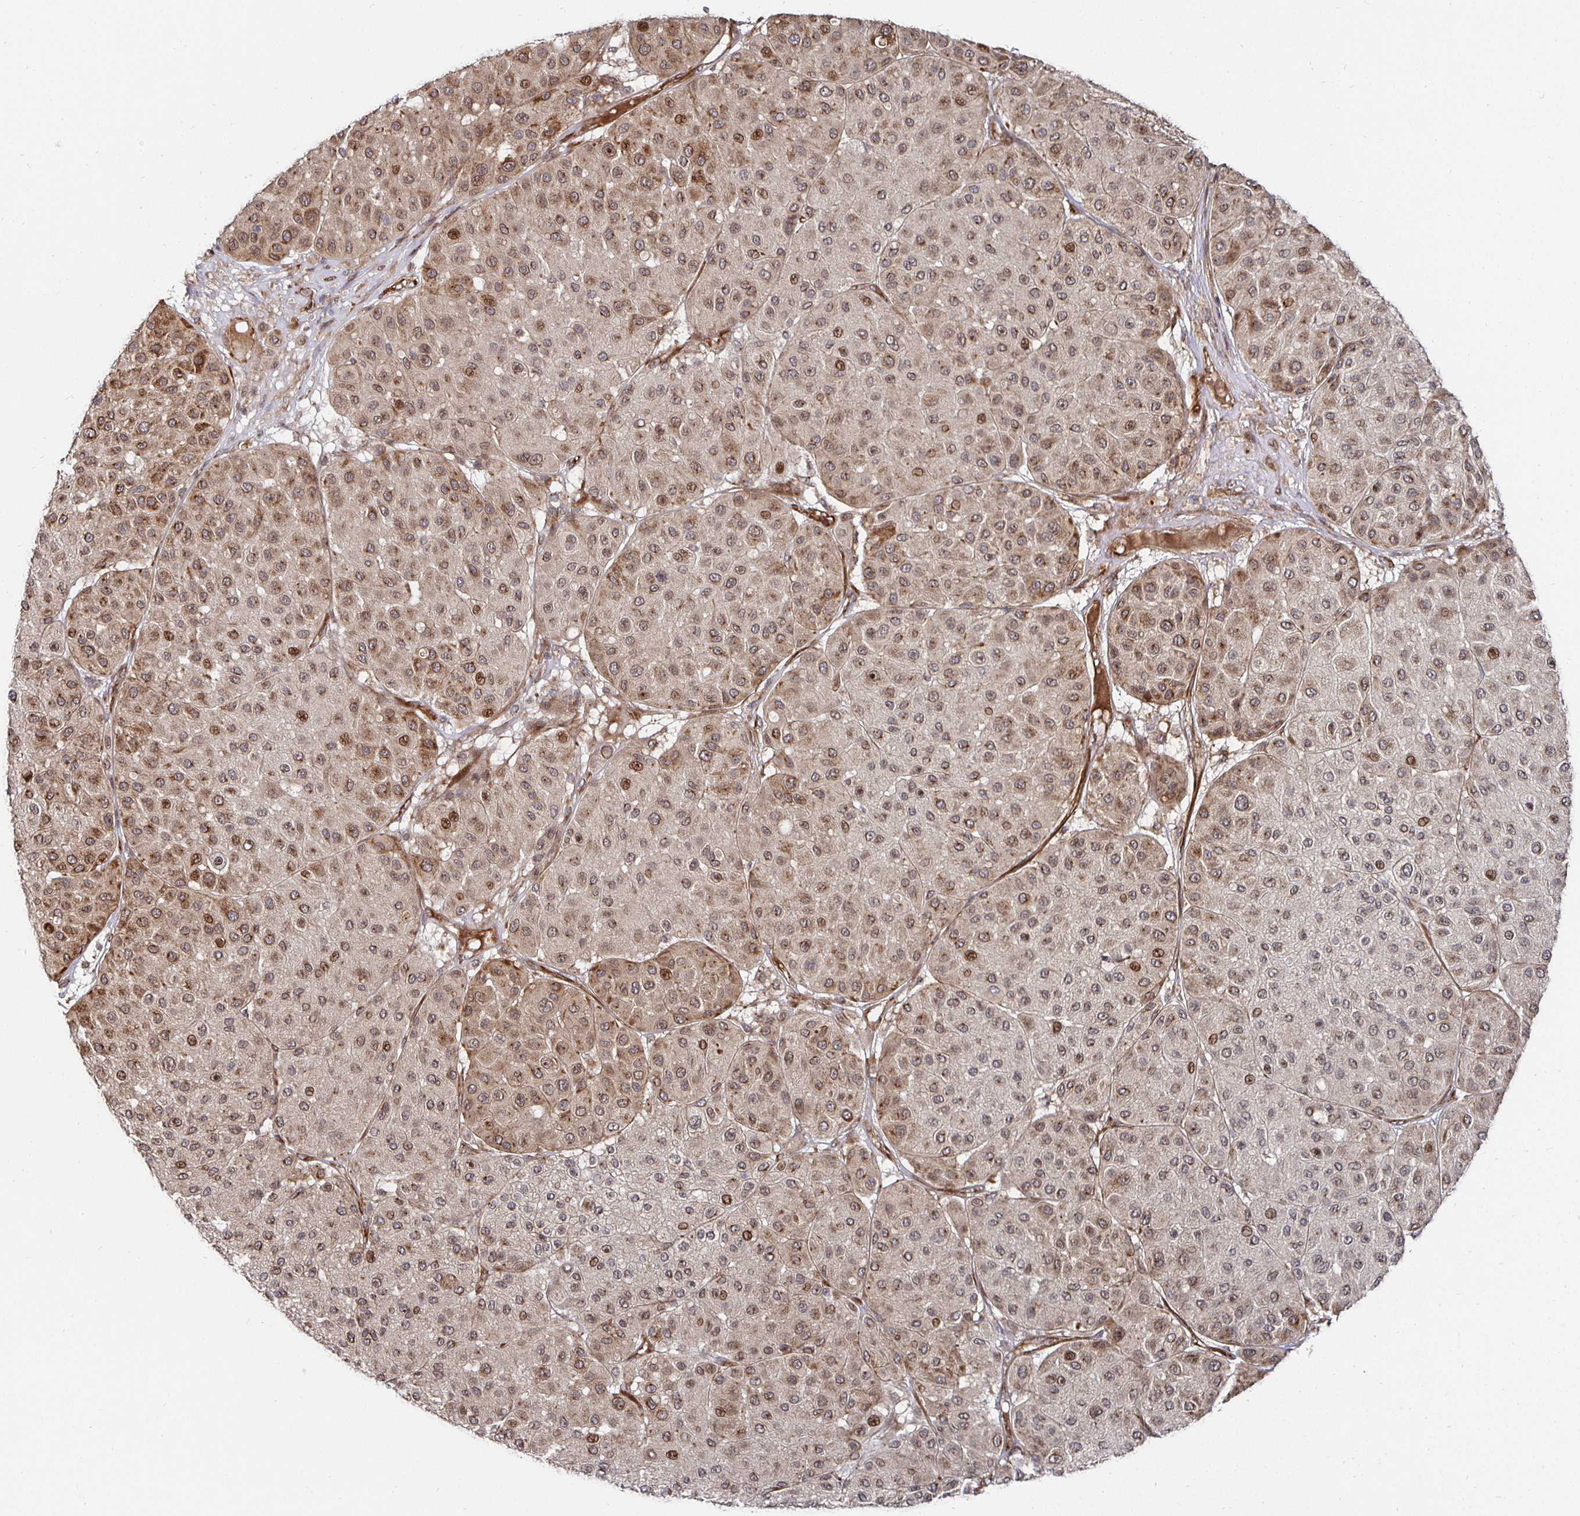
{"staining": {"intensity": "moderate", "quantity": "25%-75%", "location": "cytoplasmic/membranous,nuclear"}, "tissue": "melanoma", "cell_type": "Tumor cells", "image_type": "cancer", "snomed": [{"axis": "morphology", "description": "Malignant melanoma, Metastatic site"}, {"axis": "topography", "description": "Smooth muscle"}], "caption": "A brown stain shows moderate cytoplasmic/membranous and nuclear expression of a protein in melanoma tumor cells. (Stains: DAB (3,3'-diaminobenzidine) in brown, nuclei in blue, Microscopy: brightfield microscopy at high magnification).", "gene": "TBKBP1", "patient": {"sex": "male", "age": 41}}